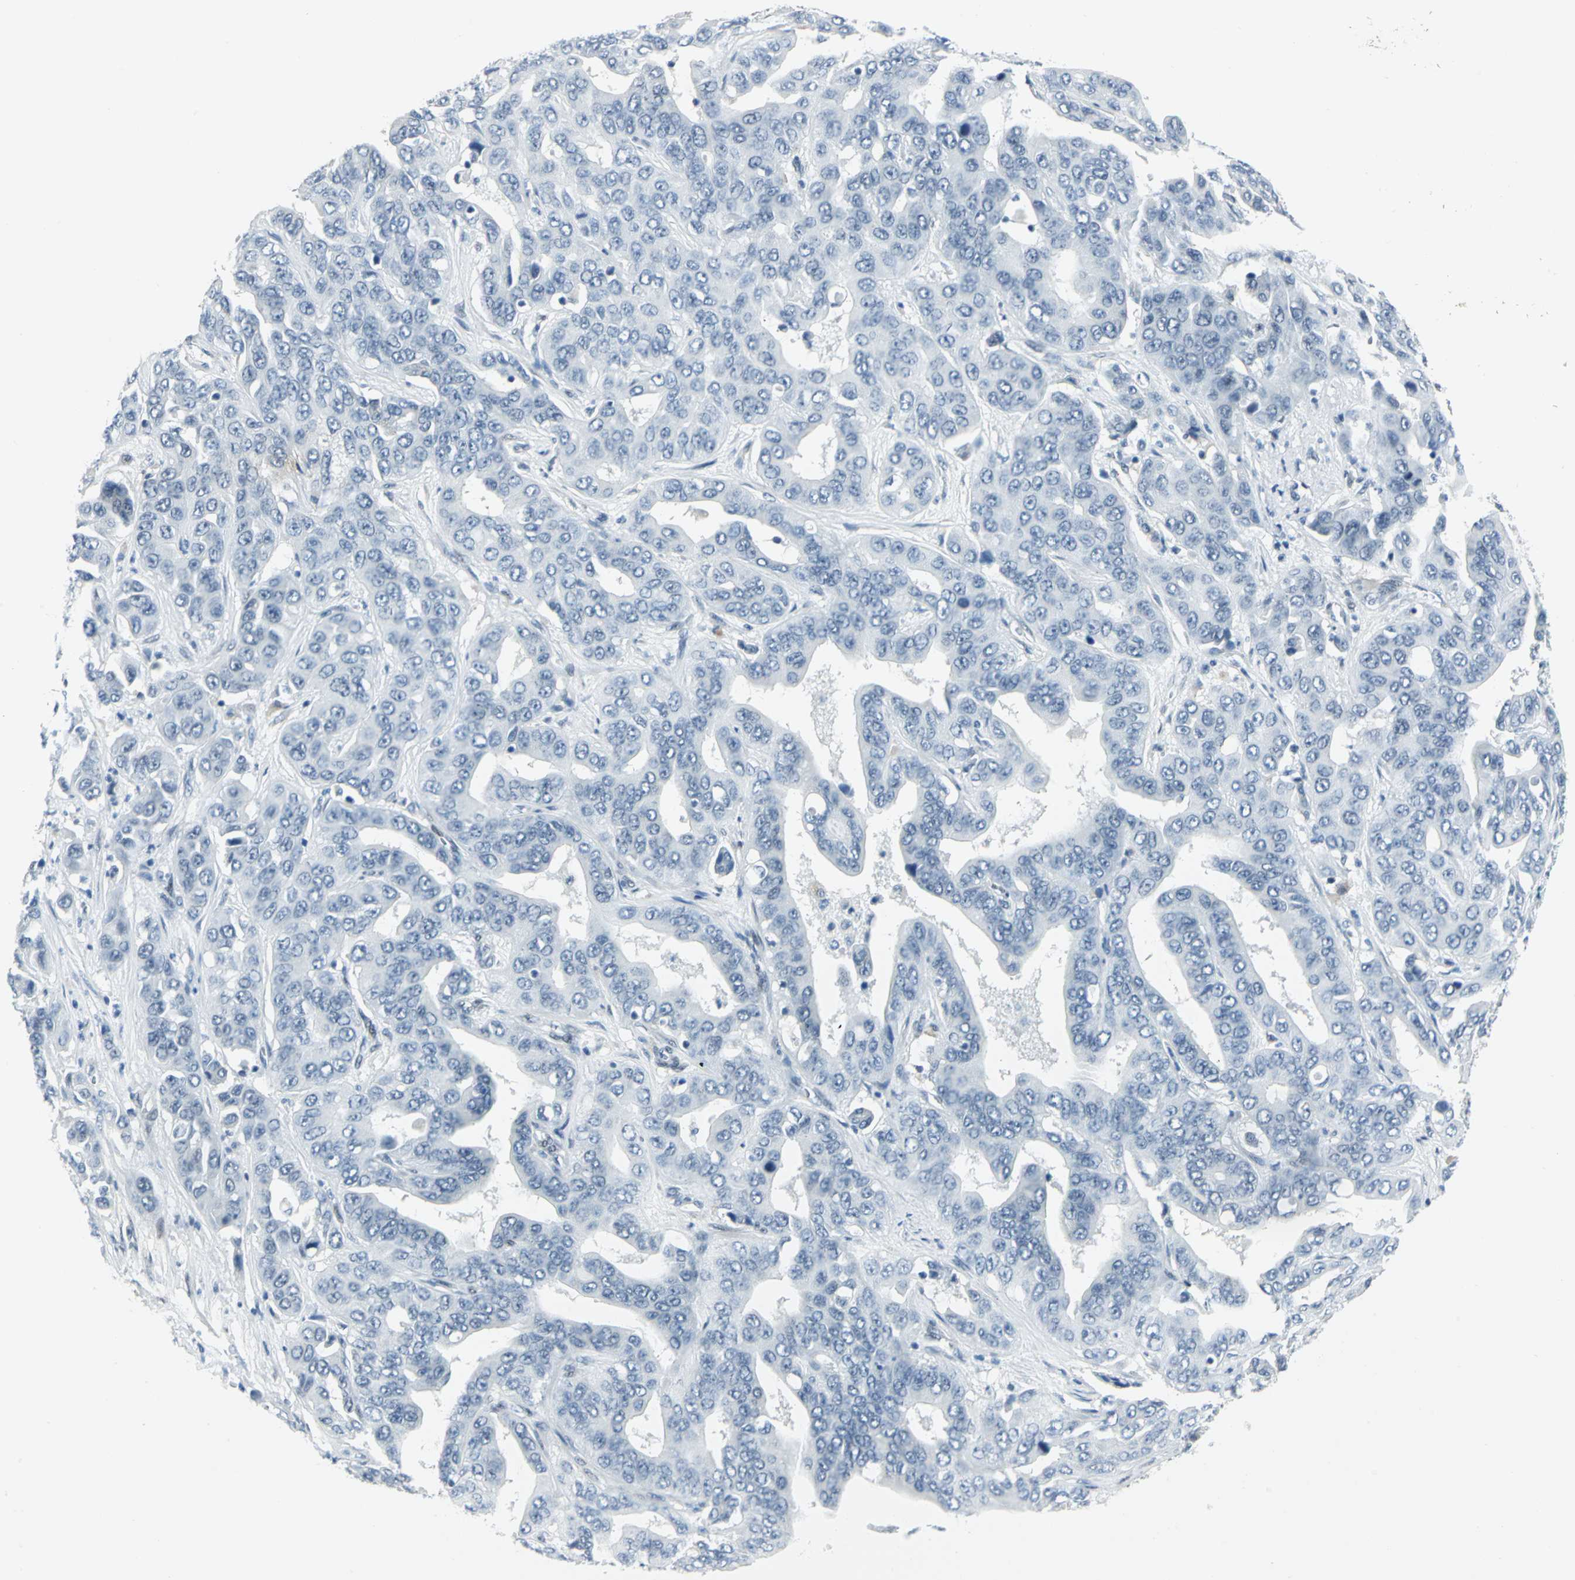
{"staining": {"intensity": "negative", "quantity": "none", "location": "none"}, "tissue": "liver cancer", "cell_type": "Tumor cells", "image_type": "cancer", "snomed": [{"axis": "morphology", "description": "Cholangiocarcinoma"}, {"axis": "topography", "description": "Liver"}], "caption": "This histopathology image is of liver cholangiocarcinoma stained with immunohistochemistry to label a protein in brown with the nuclei are counter-stained blue. There is no positivity in tumor cells.", "gene": "MEIS2", "patient": {"sex": "female", "age": 52}}